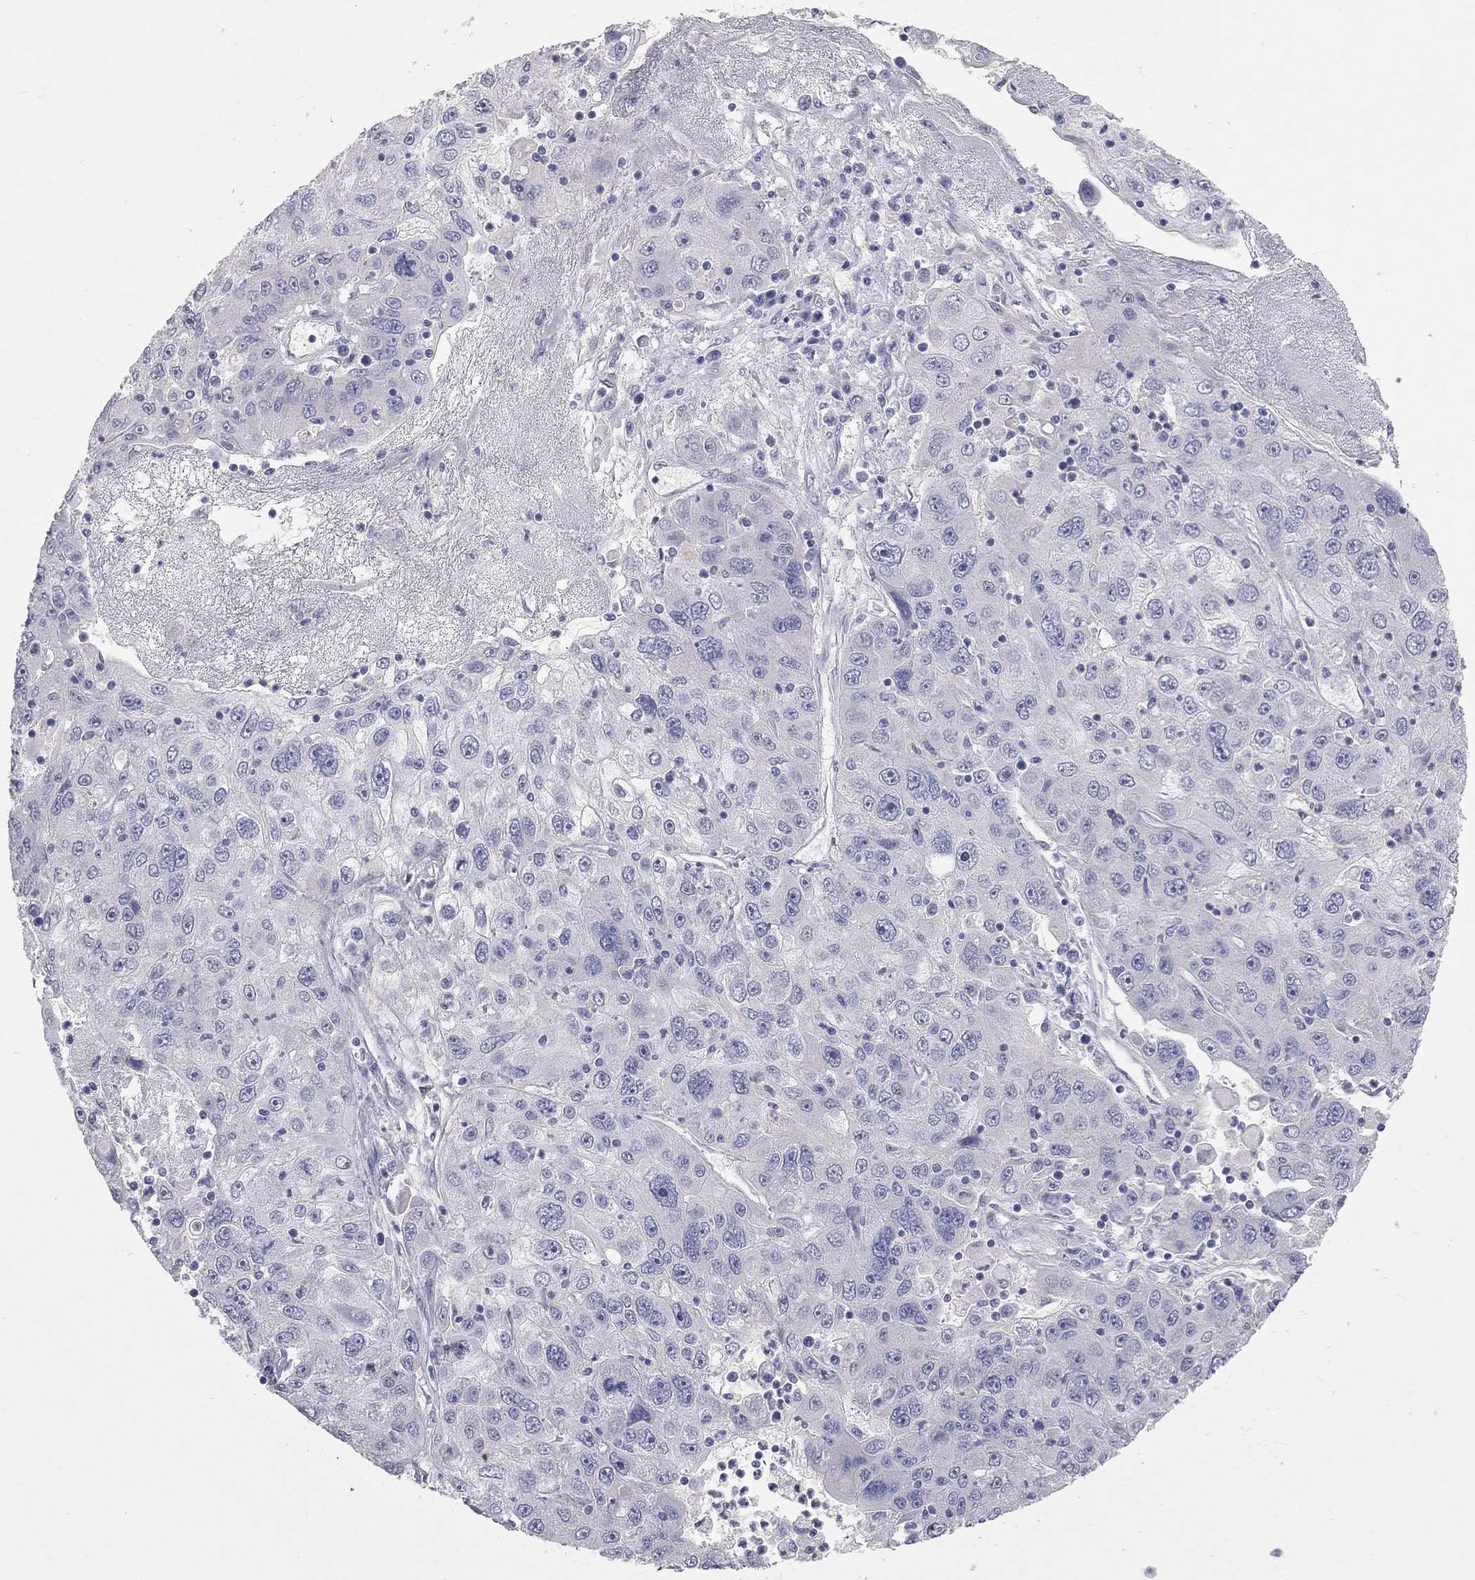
{"staining": {"intensity": "negative", "quantity": "none", "location": "none"}, "tissue": "stomach cancer", "cell_type": "Tumor cells", "image_type": "cancer", "snomed": [{"axis": "morphology", "description": "Adenocarcinoma, NOS"}, {"axis": "topography", "description": "Stomach"}], "caption": "The immunohistochemistry (IHC) photomicrograph has no significant staining in tumor cells of adenocarcinoma (stomach) tissue.", "gene": "KCNB1", "patient": {"sex": "male", "age": 56}}